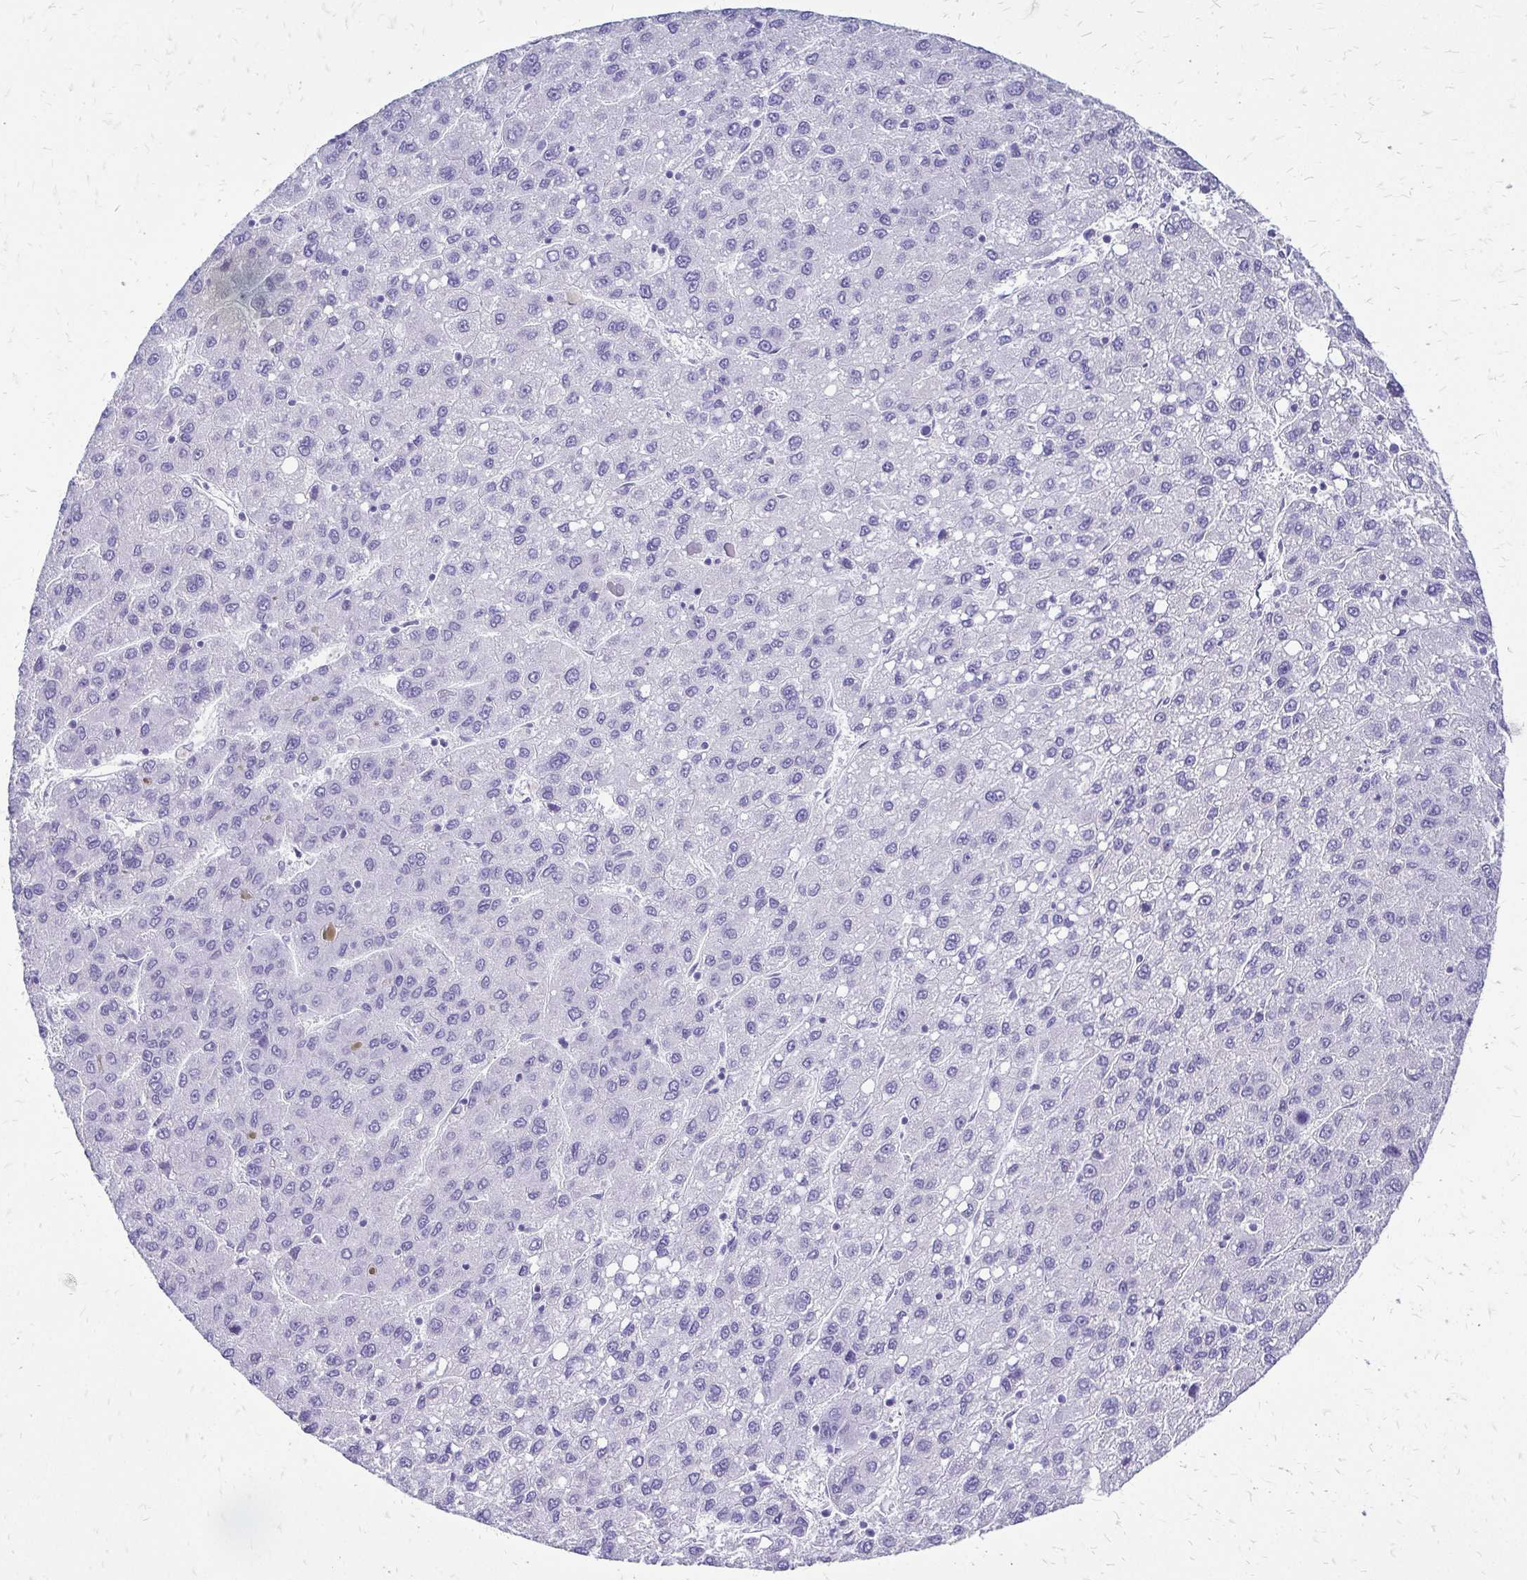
{"staining": {"intensity": "negative", "quantity": "none", "location": "none"}, "tissue": "liver cancer", "cell_type": "Tumor cells", "image_type": "cancer", "snomed": [{"axis": "morphology", "description": "Carcinoma, Hepatocellular, NOS"}, {"axis": "topography", "description": "Liver"}], "caption": "Tumor cells show no significant positivity in hepatocellular carcinoma (liver).", "gene": "SLC32A1", "patient": {"sex": "female", "age": 82}}